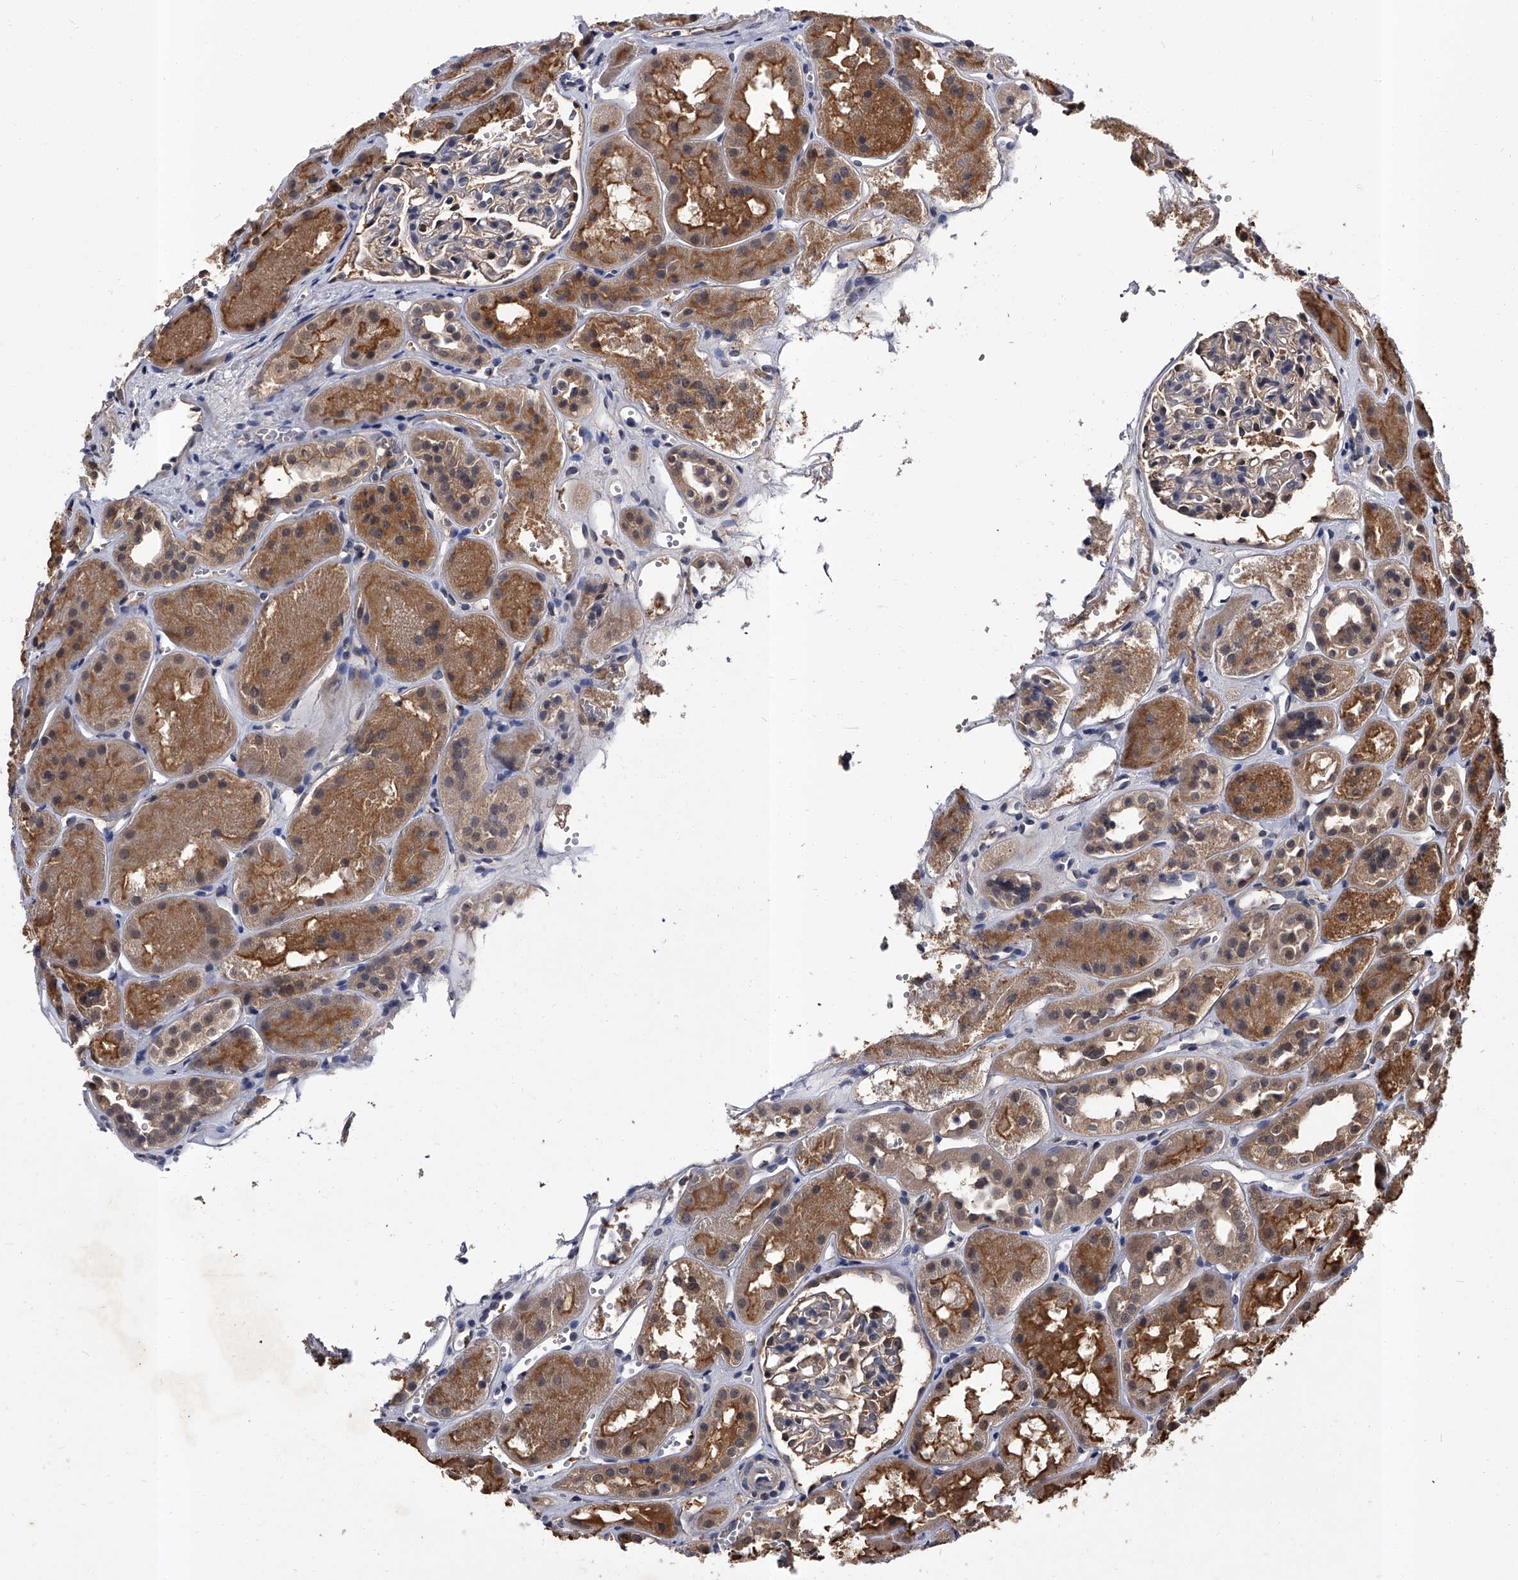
{"staining": {"intensity": "weak", "quantity": "25%-75%", "location": "cytoplasmic/membranous,nuclear"}, "tissue": "kidney", "cell_type": "Cells in glomeruli", "image_type": "normal", "snomed": [{"axis": "morphology", "description": "Normal tissue, NOS"}, {"axis": "topography", "description": "Kidney"}], "caption": "Immunohistochemistry (IHC) (DAB (3,3'-diaminobenzidine)) staining of benign kidney exhibits weak cytoplasmic/membranous,nuclear protein expression in approximately 25%-75% of cells in glomeruli.", "gene": "SLC18B1", "patient": {"sex": "male", "age": 16}}